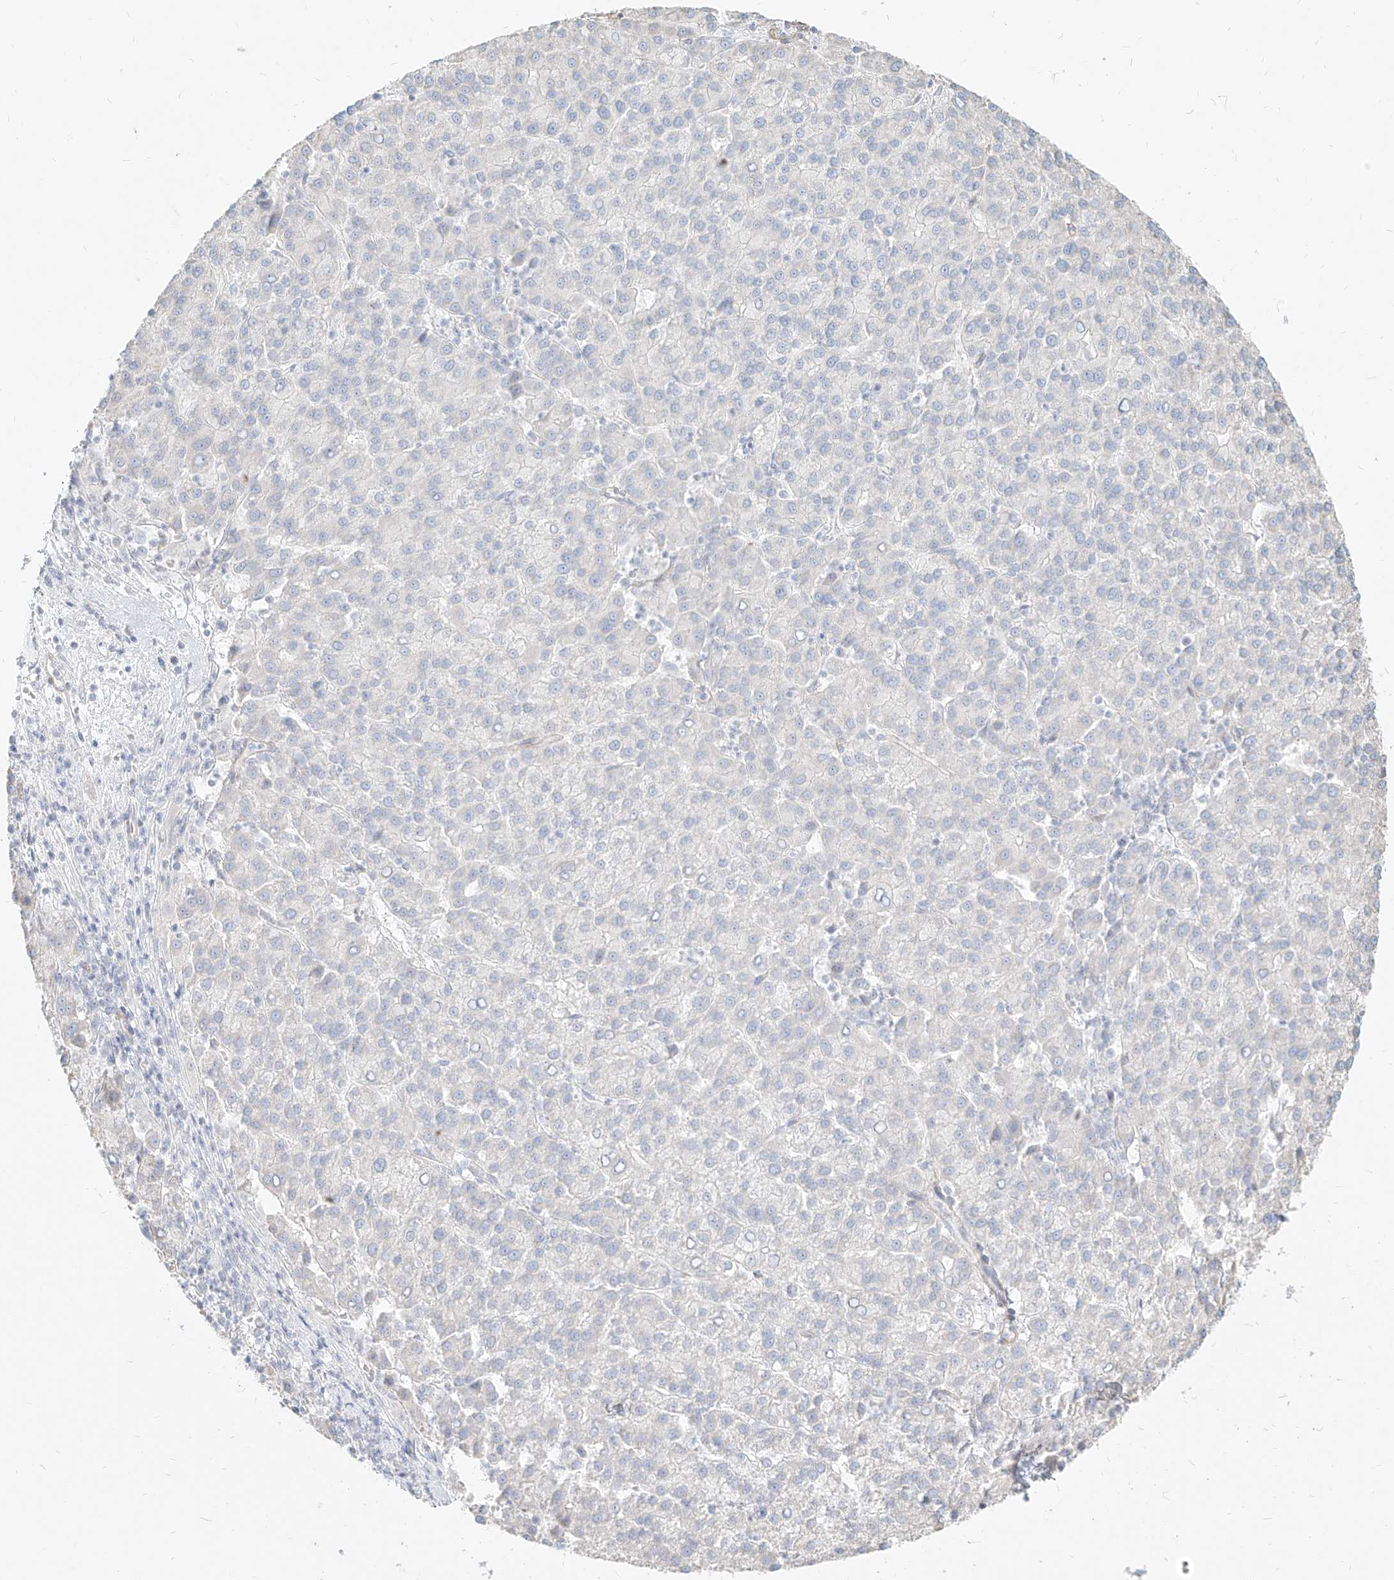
{"staining": {"intensity": "negative", "quantity": "none", "location": "none"}, "tissue": "liver cancer", "cell_type": "Tumor cells", "image_type": "cancer", "snomed": [{"axis": "morphology", "description": "Carcinoma, Hepatocellular, NOS"}, {"axis": "topography", "description": "Liver"}], "caption": "Protein analysis of hepatocellular carcinoma (liver) reveals no significant expression in tumor cells. The staining is performed using DAB brown chromogen with nuclei counter-stained in using hematoxylin.", "gene": "ITPKB", "patient": {"sex": "female", "age": 58}}